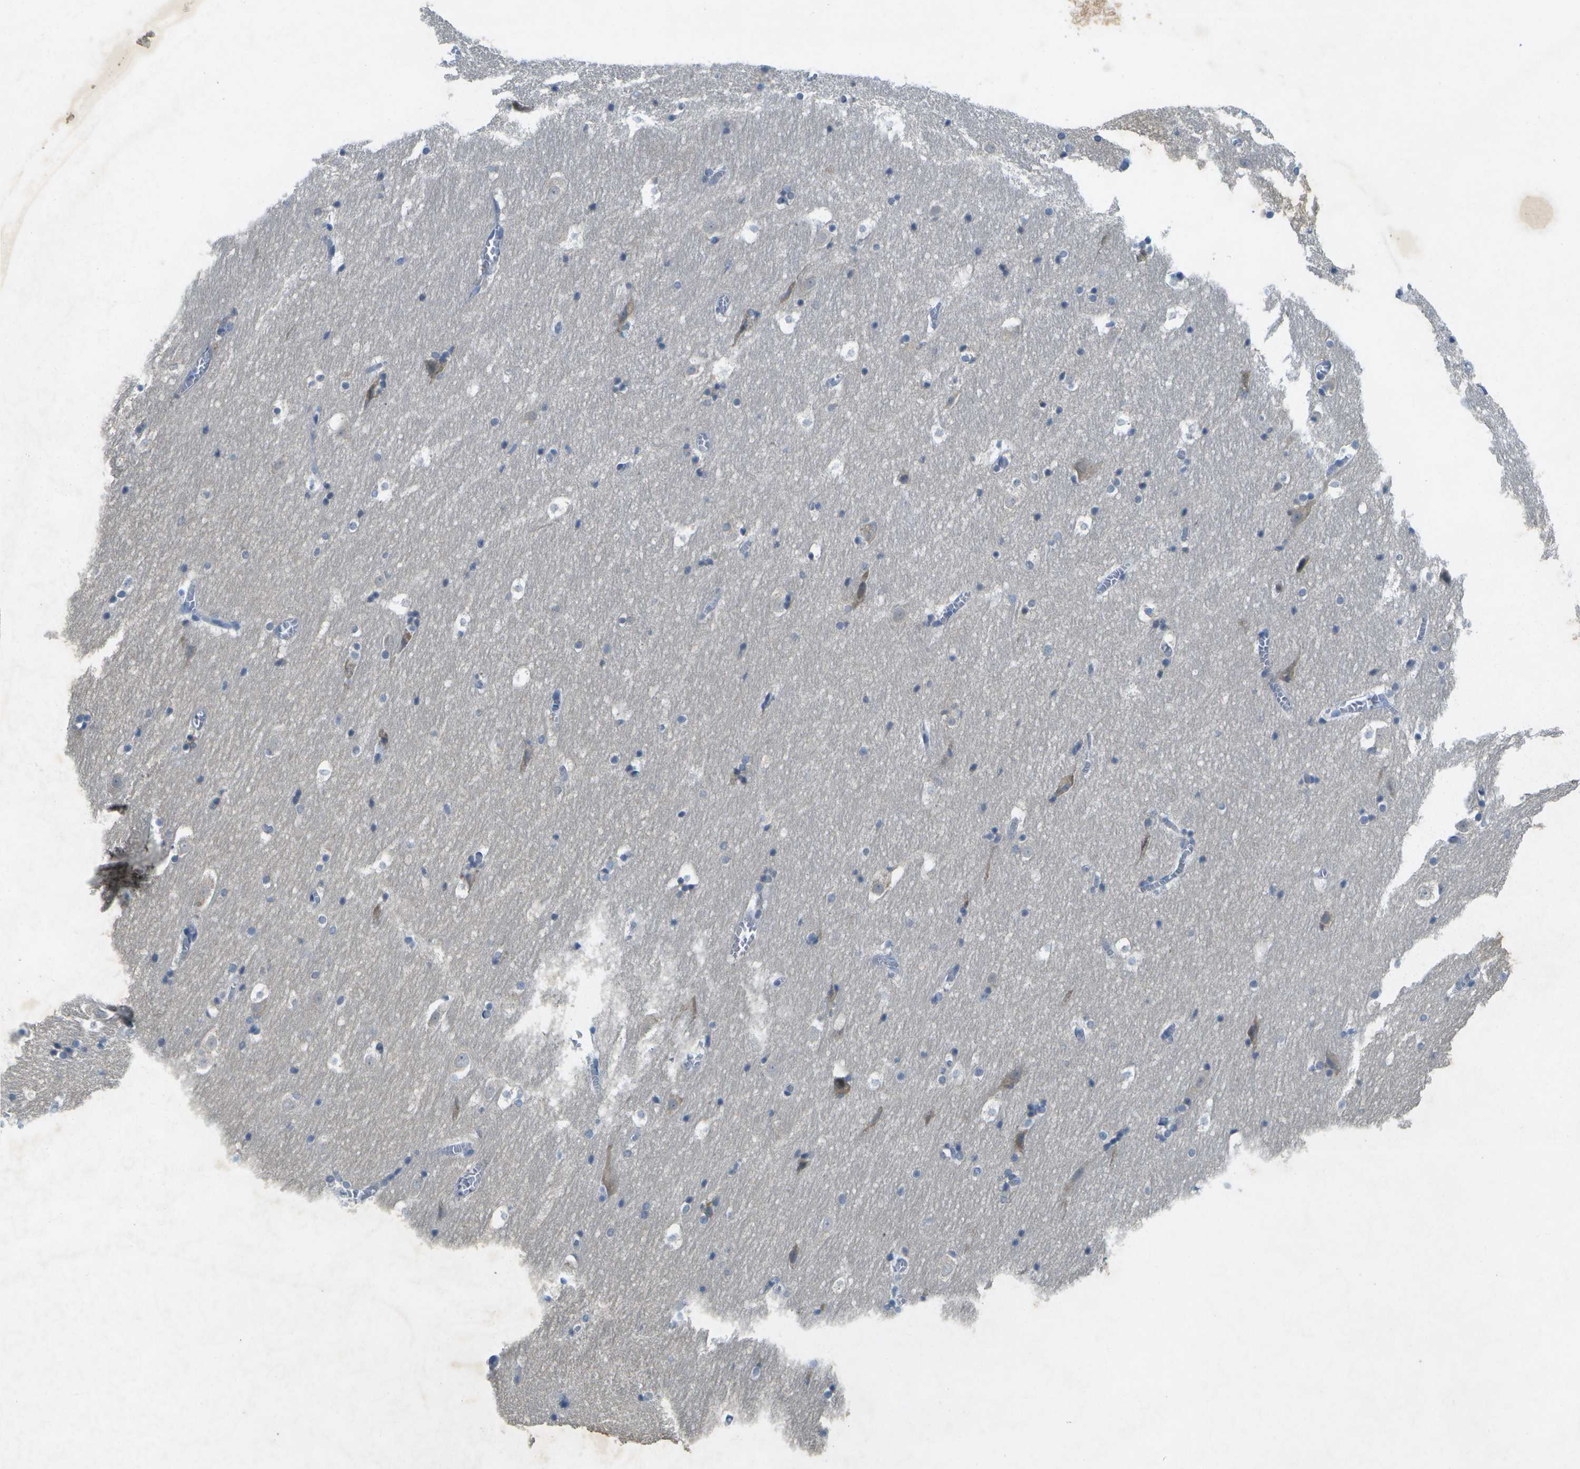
{"staining": {"intensity": "weak", "quantity": "<25%", "location": "cytoplasmic/membranous"}, "tissue": "hippocampus", "cell_type": "Glial cells", "image_type": "normal", "snomed": [{"axis": "morphology", "description": "Normal tissue, NOS"}, {"axis": "topography", "description": "Hippocampus"}], "caption": "Immunohistochemistry (IHC) of unremarkable human hippocampus exhibits no positivity in glial cells.", "gene": "WNK2", "patient": {"sex": "male", "age": 45}}